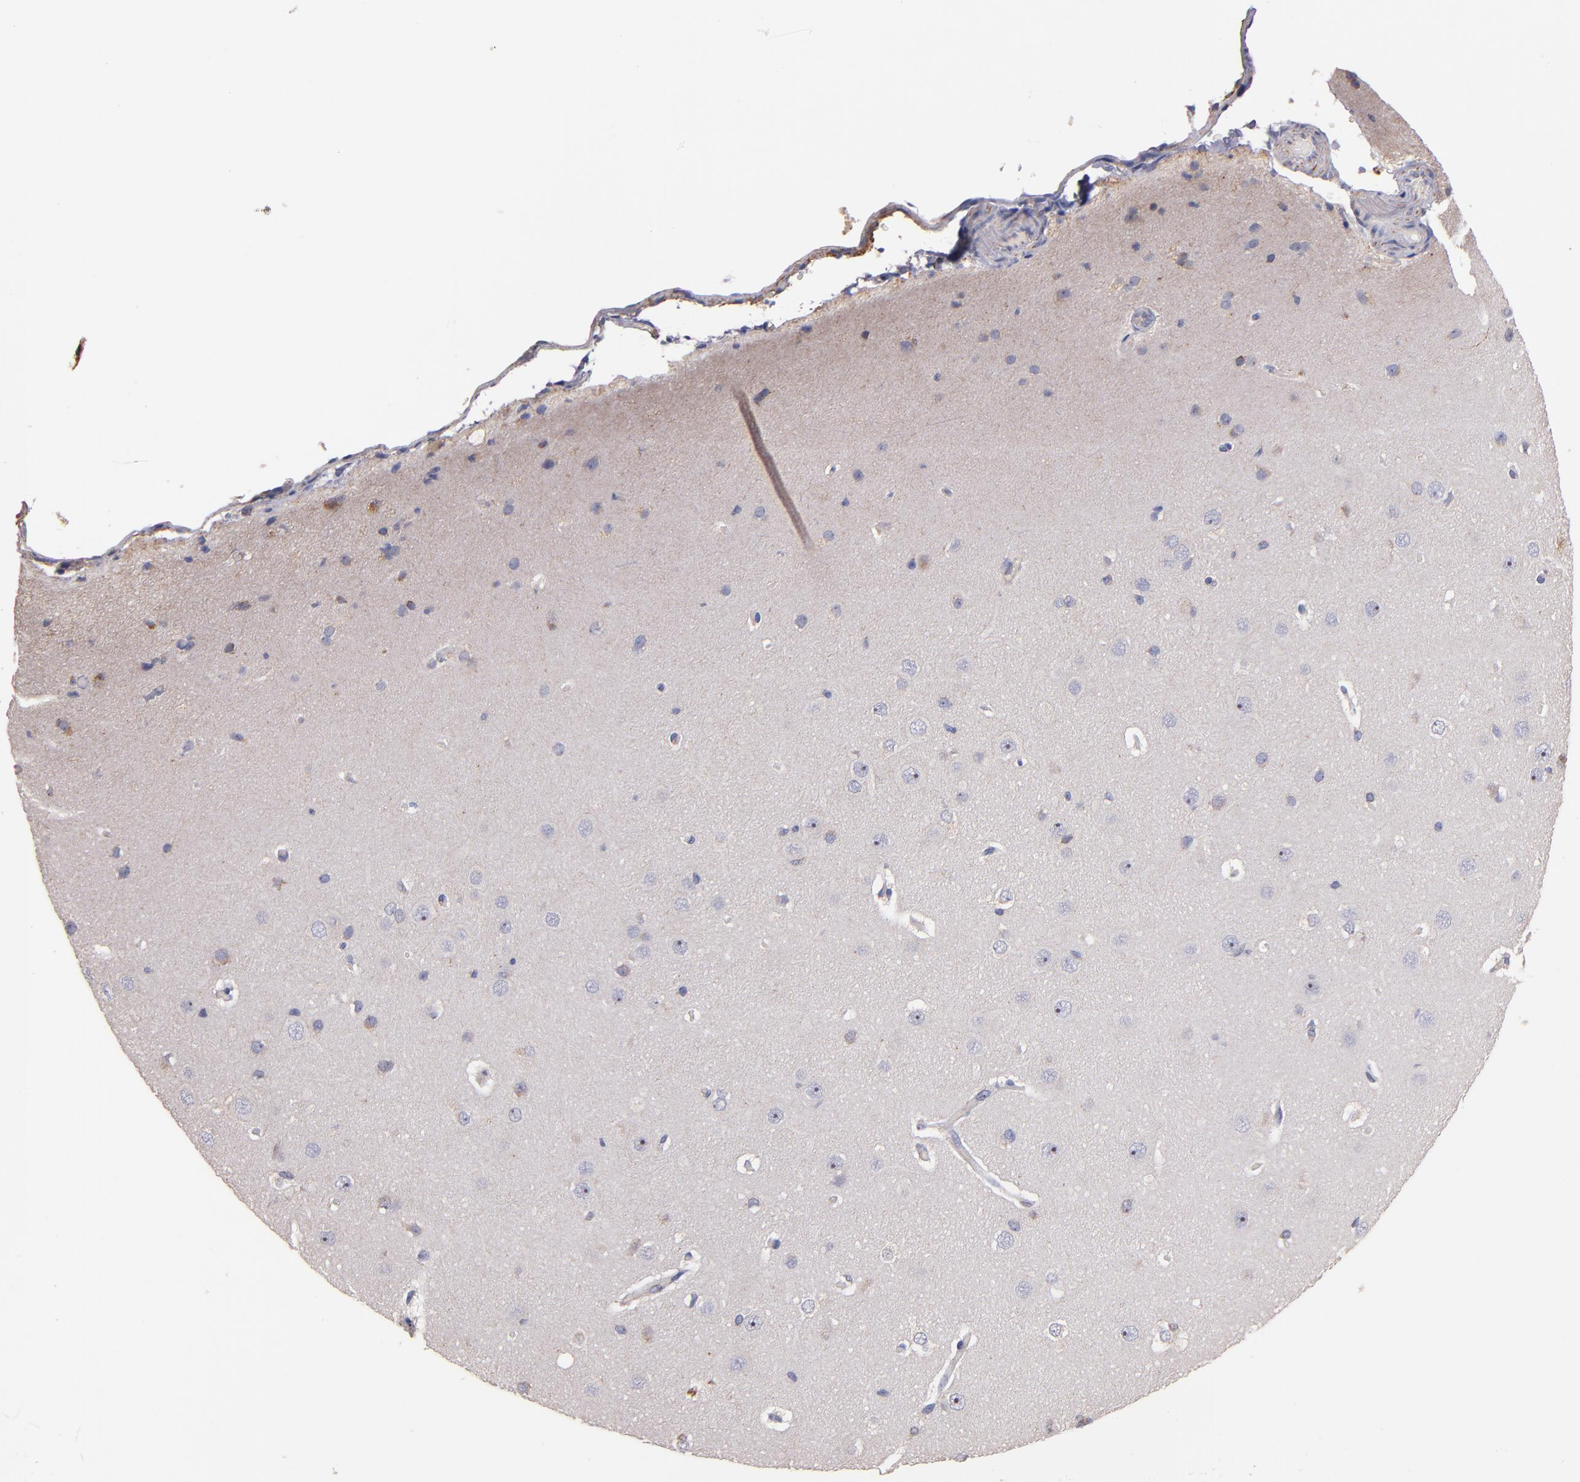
{"staining": {"intensity": "negative", "quantity": "none", "location": "none"}, "tissue": "cerebral cortex", "cell_type": "Endothelial cells", "image_type": "normal", "snomed": [{"axis": "morphology", "description": "Normal tissue, NOS"}, {"axis": "topography", "description": "Cerebral cortex"}], "caption": "An IHC histopathology image of benign cerebral cortex is shown. There is no staining in endothelial cells of cerebral cortex.", "gene": "DIABLO", "patient": {"sex": "female", "age": 45}}